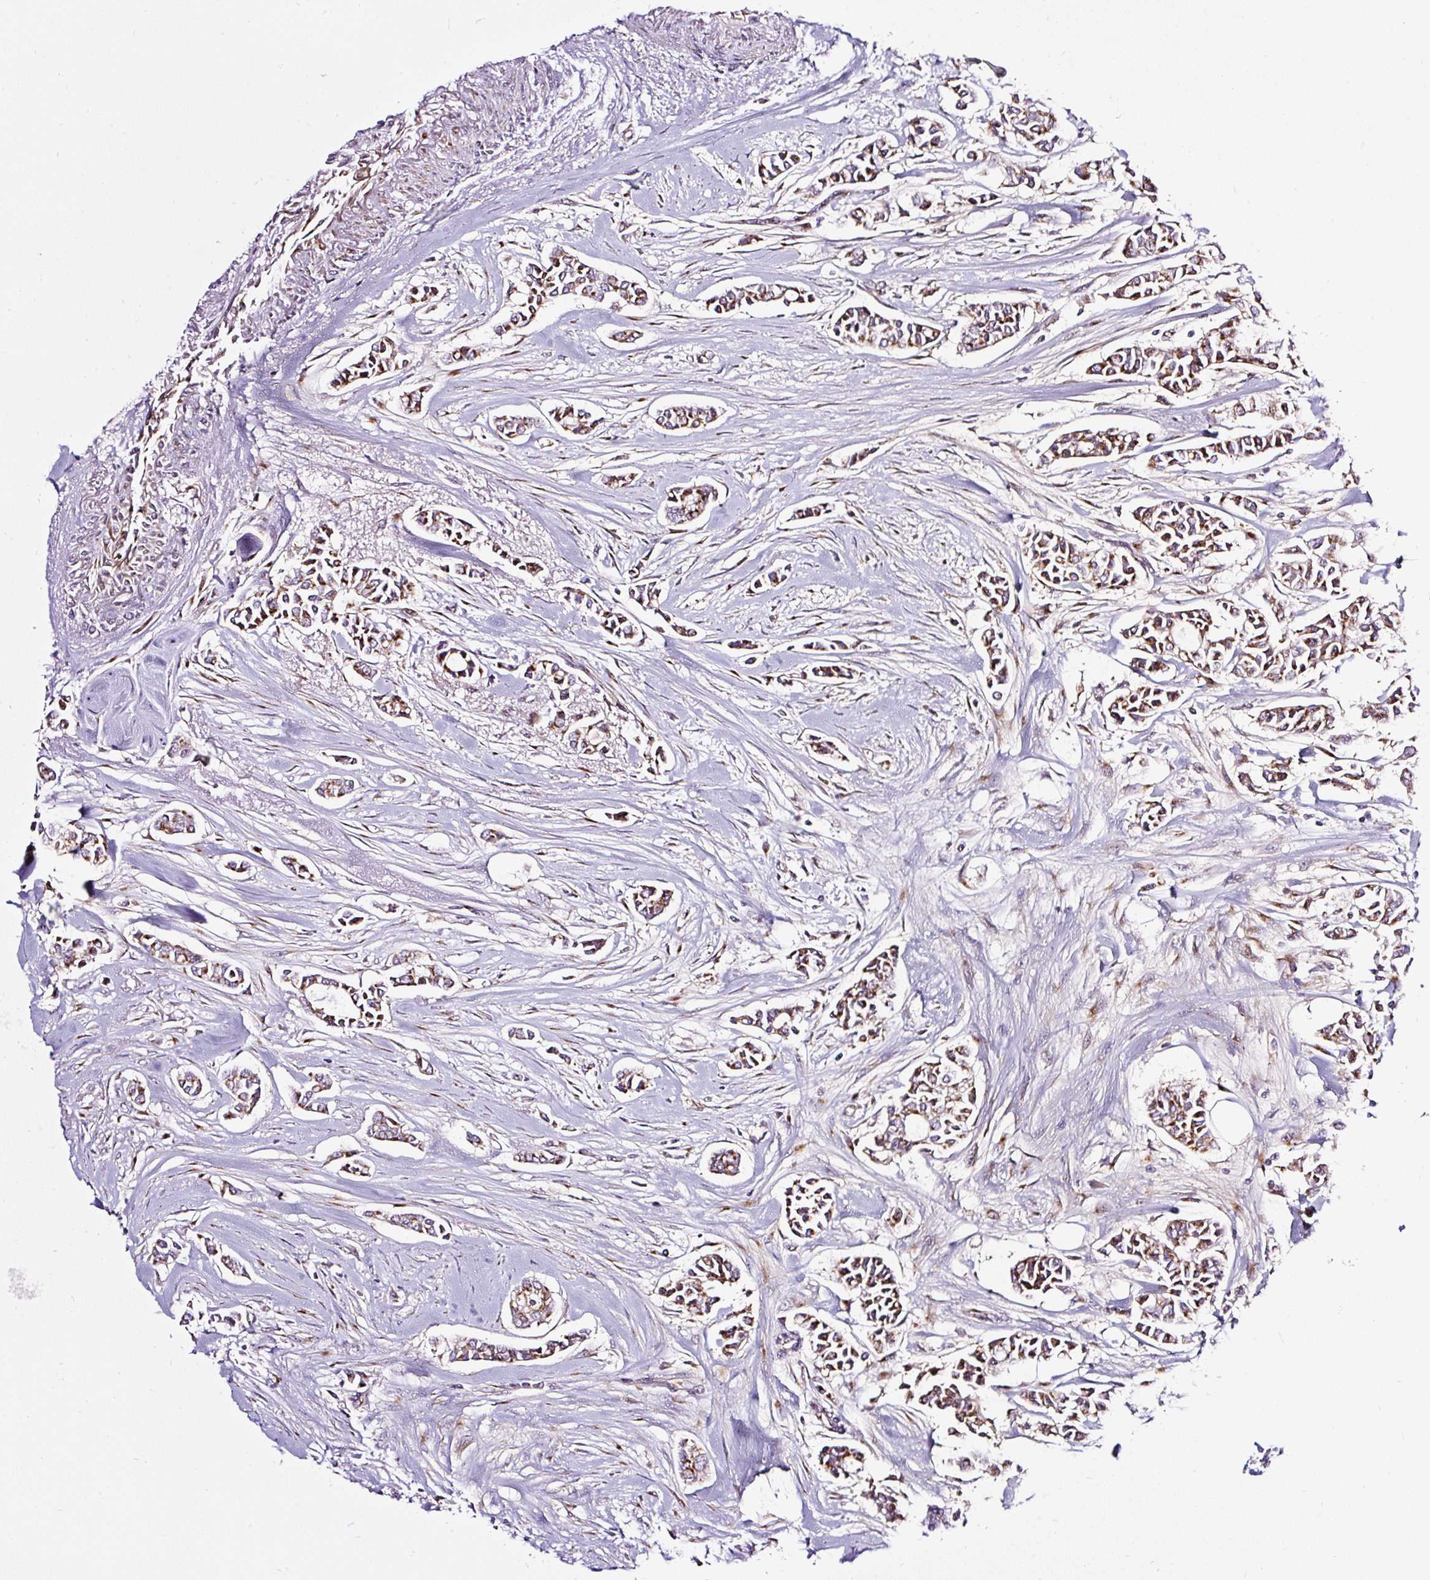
{"staining": {"intensity": "moderate", "quantity": ">75%", "location": "cytoplasmic/membranous"}, "tissue": "breast cancer", "cell_type": "Tumor cells", "image_type": "cancer", "snomed": [{"axis": "morphology", "description": "Duct carcinoma"}, {"axis": "topography", "description": "Breast"}], "caption": "Immunohistochemistry of human intraductal carcinoma (breast) reveals medium levels of moderate cytoplasmic/membranous staining in about >75% of tumor cells.", "gene": "MSMP", "patient": {"sex": "female", "age": 84}}